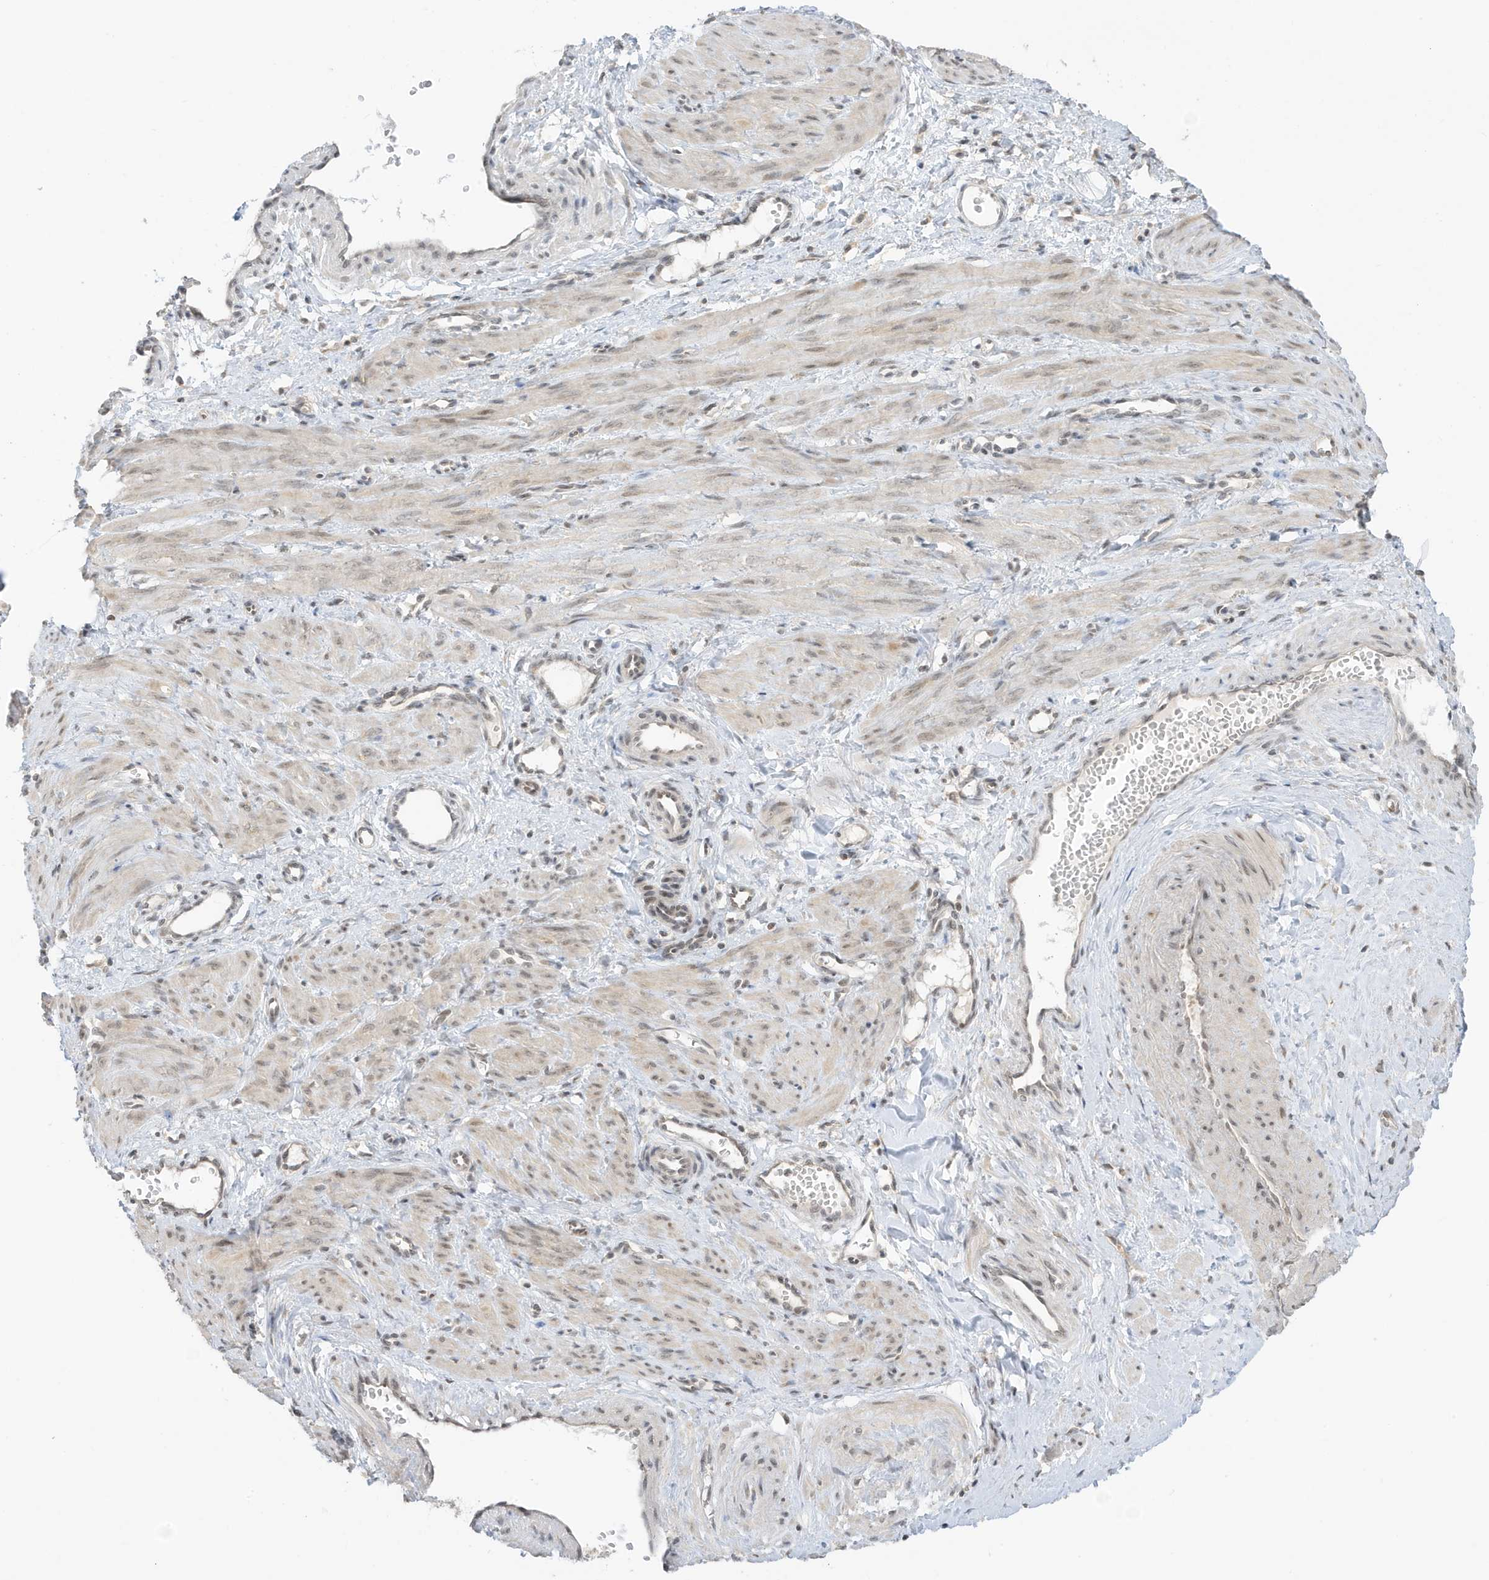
{"staining": {"intensity": "weak", "quantity": "25%-75%", "location": "cytoplasmic/membranous,nuclear"}, "tissue": "smooth muscle", "cell_type": "Smooth muscle cells", "image_type": "normal", "snomed": [{"axis": "morphology", "description": "Normal tissue, NOS"}, {"axis": "topography", "description": "Endometrium"}], "caption": "Weak cytoplasmic/membranous,nuclear protein expression is present in approximately 25%-75% of smooth muscle cells in smooth muscle.", "gene": "TAB3", "patient": {"sex": "female", "age": 33}}